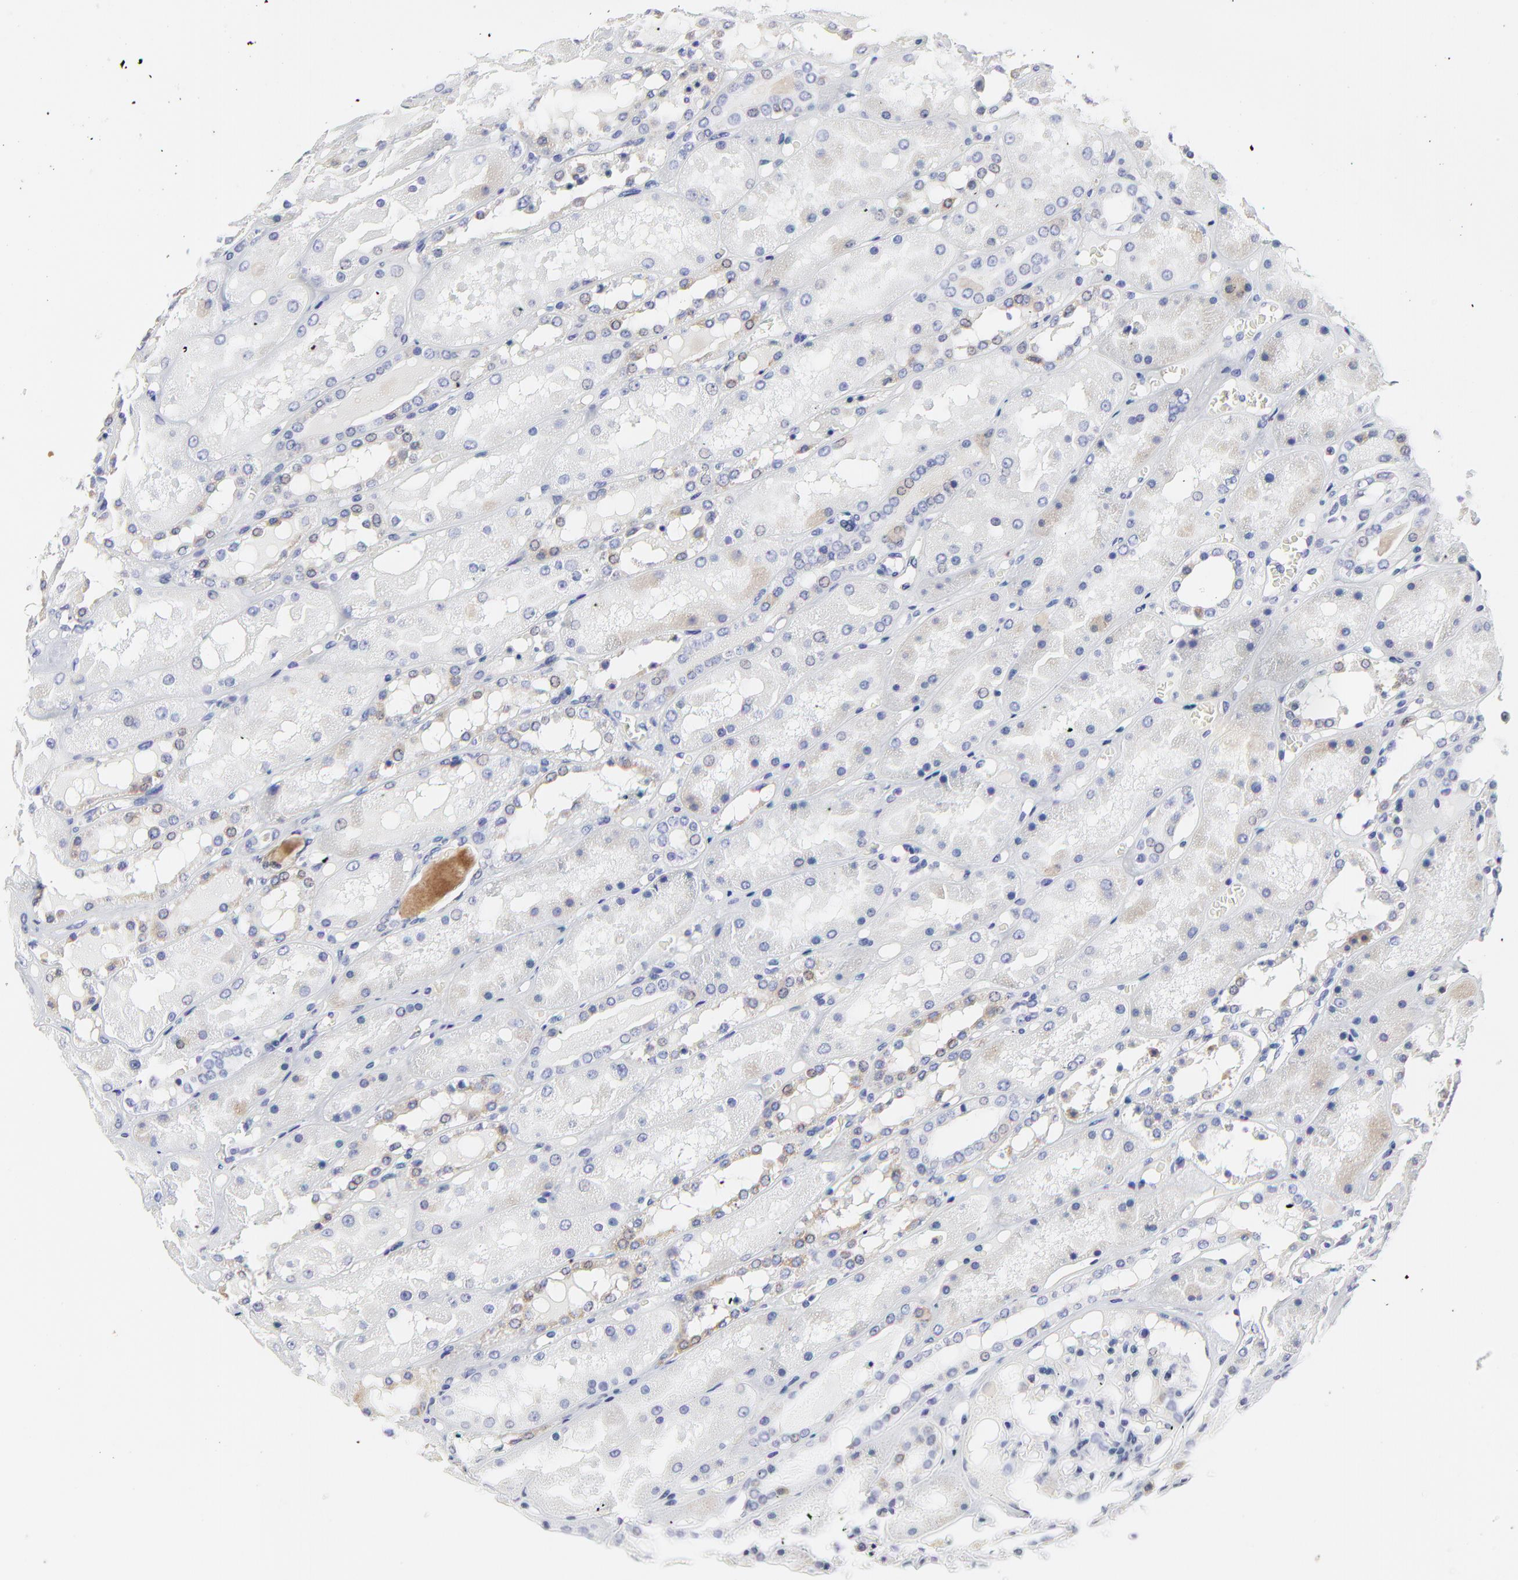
{"staining": {"intensity": "negative", "quantity": "none", "location": "none"}, "tissue": "kidney", "cell_type": "Cells in glomeruli", "image_type": "normal", "snomed": [{"axis": "morphology", "description": "Normal tissue, NOS"}, {"axis": "topography", "description": "Kidney"}], "caption": "This is an immunohistochemistry micrograph of unremarkable human kidney. There is no expression in cells in glomeruli.", "gene": "NCAPH", "patient": {"sex": "male", "age": 36}}